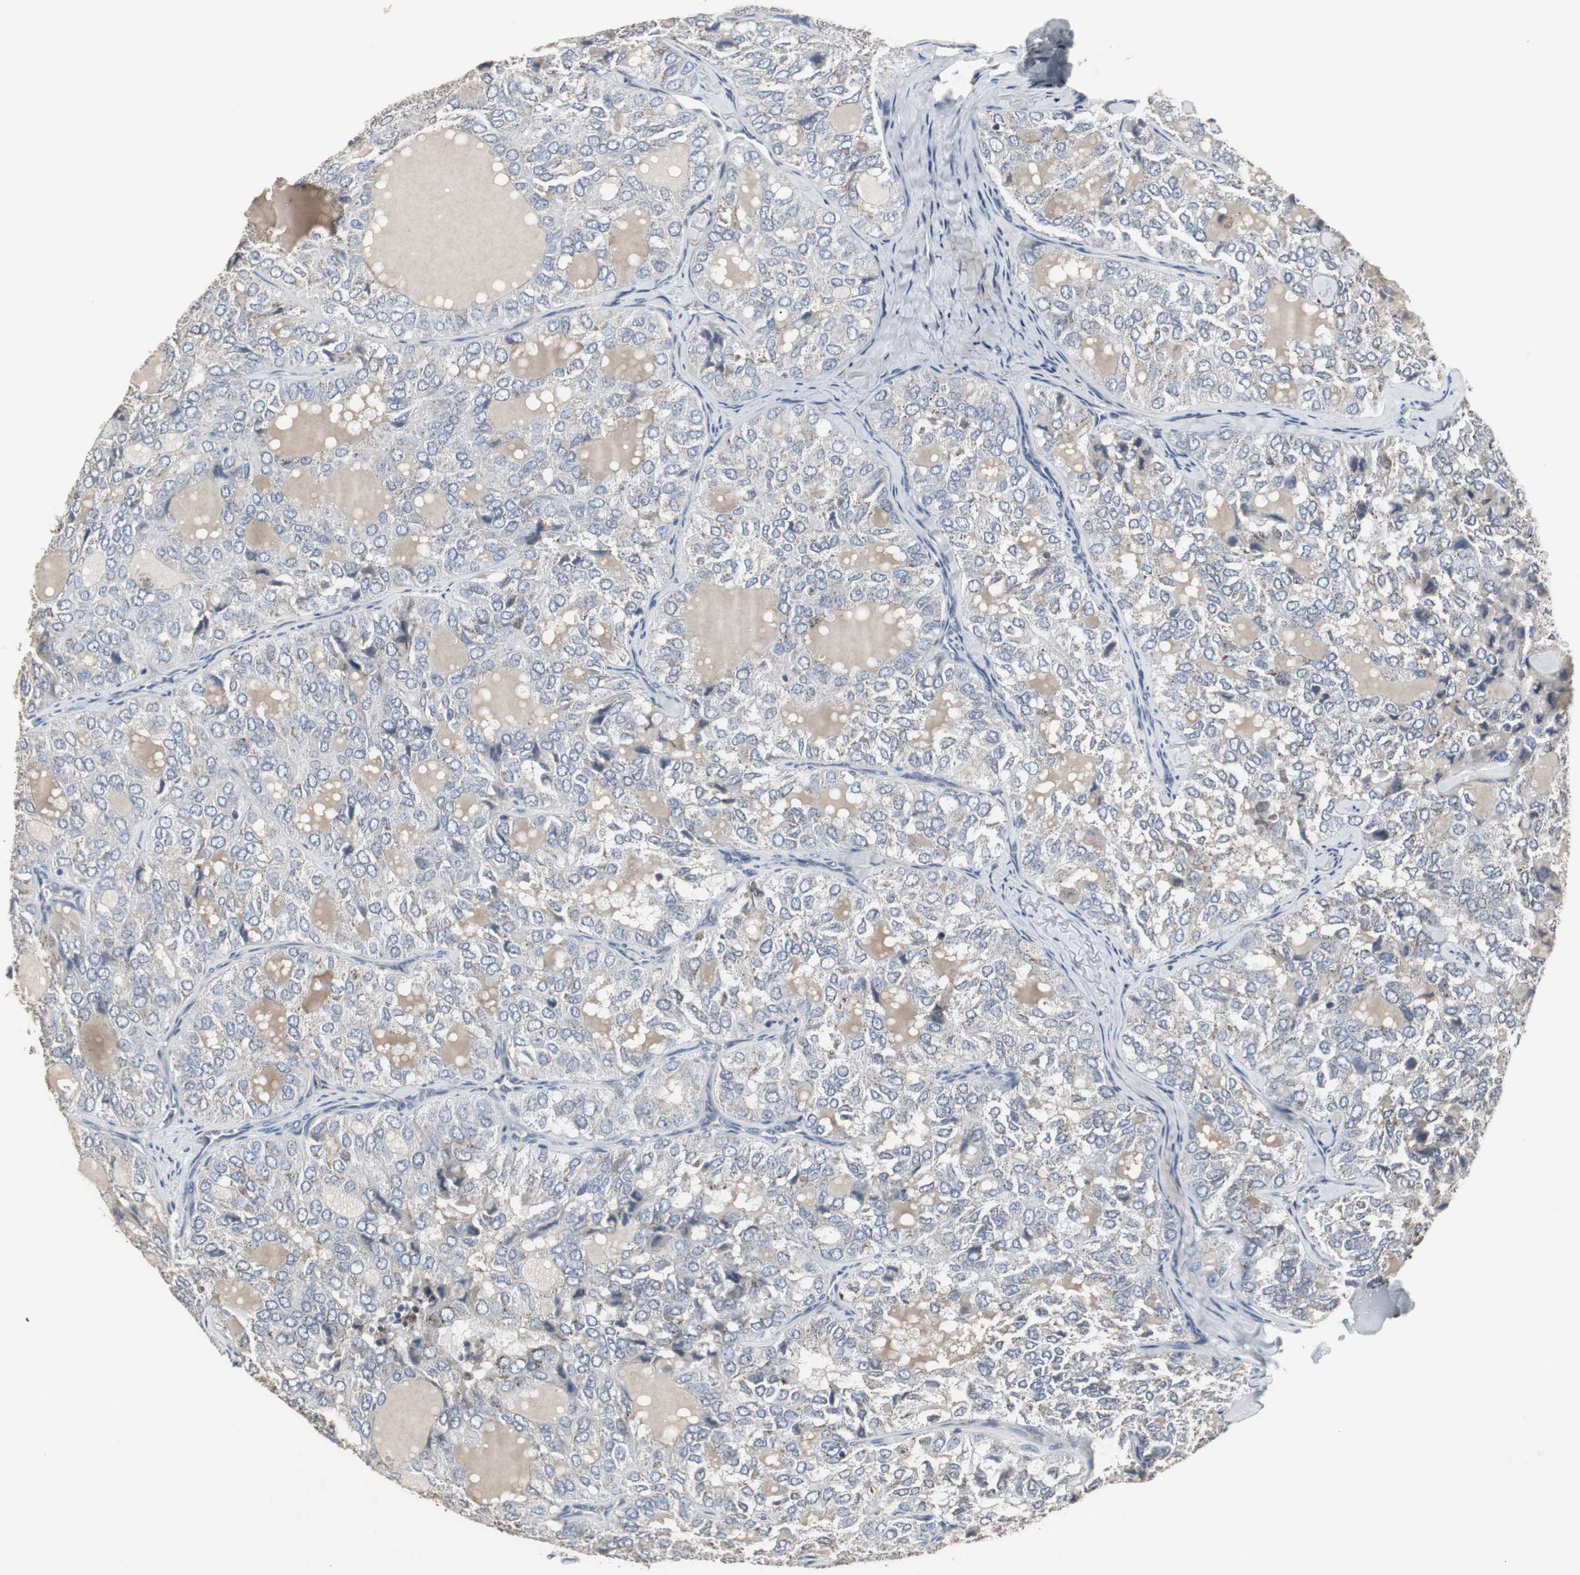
{"staining": {"intensity": "negative", "quantity": "none", "location": "none"}, "tissue": "thyroid cancer", "cell_type": "Tumor cells", "image_type": "cancer", "snomed": [{"axis": "morphology", "description": "Follicular adenoma carcinoma, NOS"}, {"axis": "topography", "description": "Thyroid gland"}], "caption": "Human thyroid follicular adenoma carcinoma stained for a protein using IHC reveals no staining in tumor cells.", "gene": "ACAA1", "patient": {"sex": "male", "age": 75}}